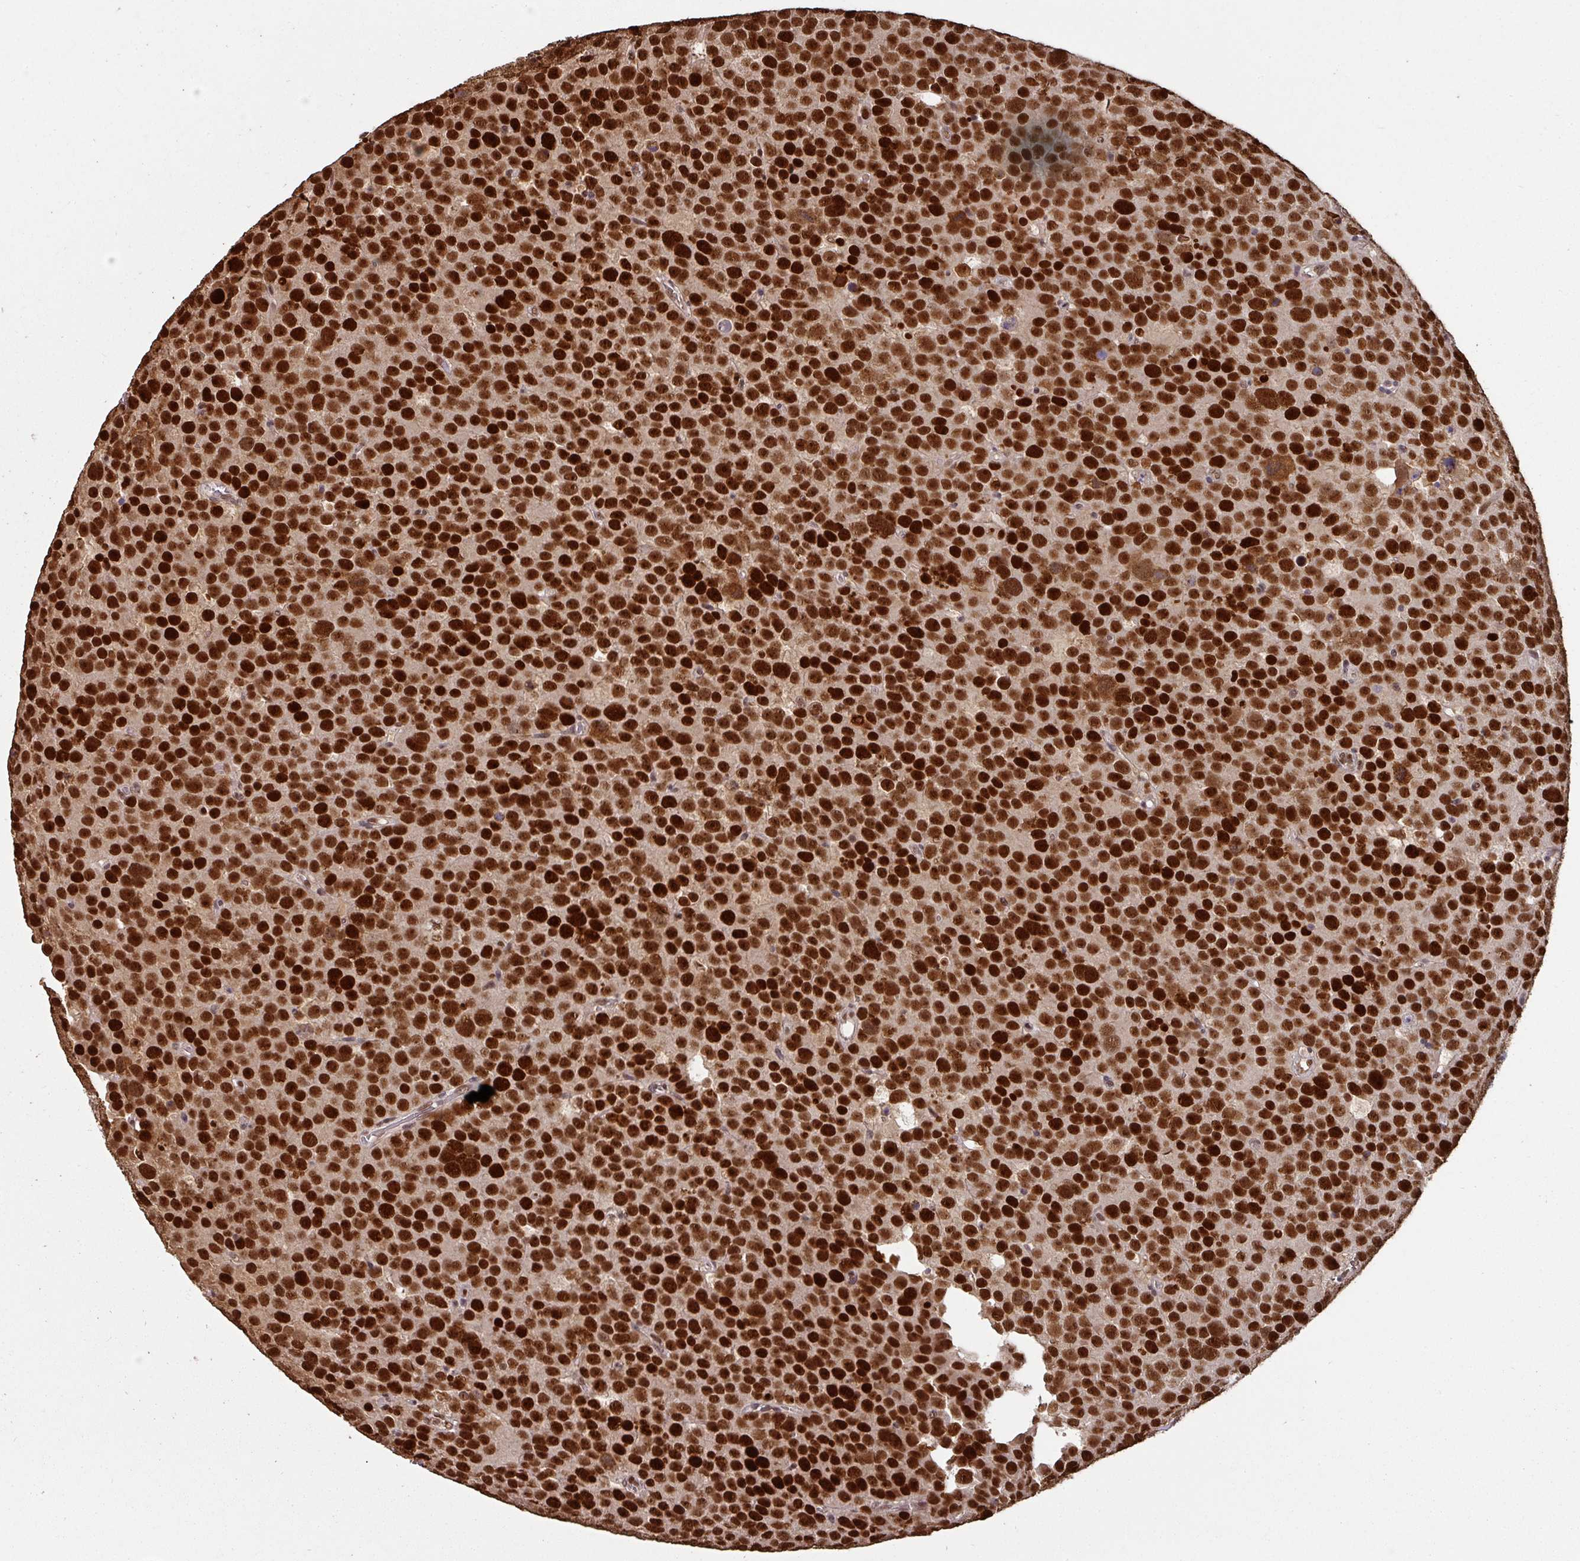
{"staining": {"intensity": "strong", "quantity": ">75%", "location": "nuclear"}, "tissue": "testis cancer", "cell_type": "Tumor cells", "image_type": "cancer", "snomed": [{"axis": "morphology", "description": "Seminoma, NOS"}, {"axis": "topography", "description": "Testis"}], "caption": "A brown stain shows strong nuclear positivity of a protein in human testis cancer (seminoma) tumor cells.", "gene": "POLD1", "patient": {"sex": "male", "age": 71}}